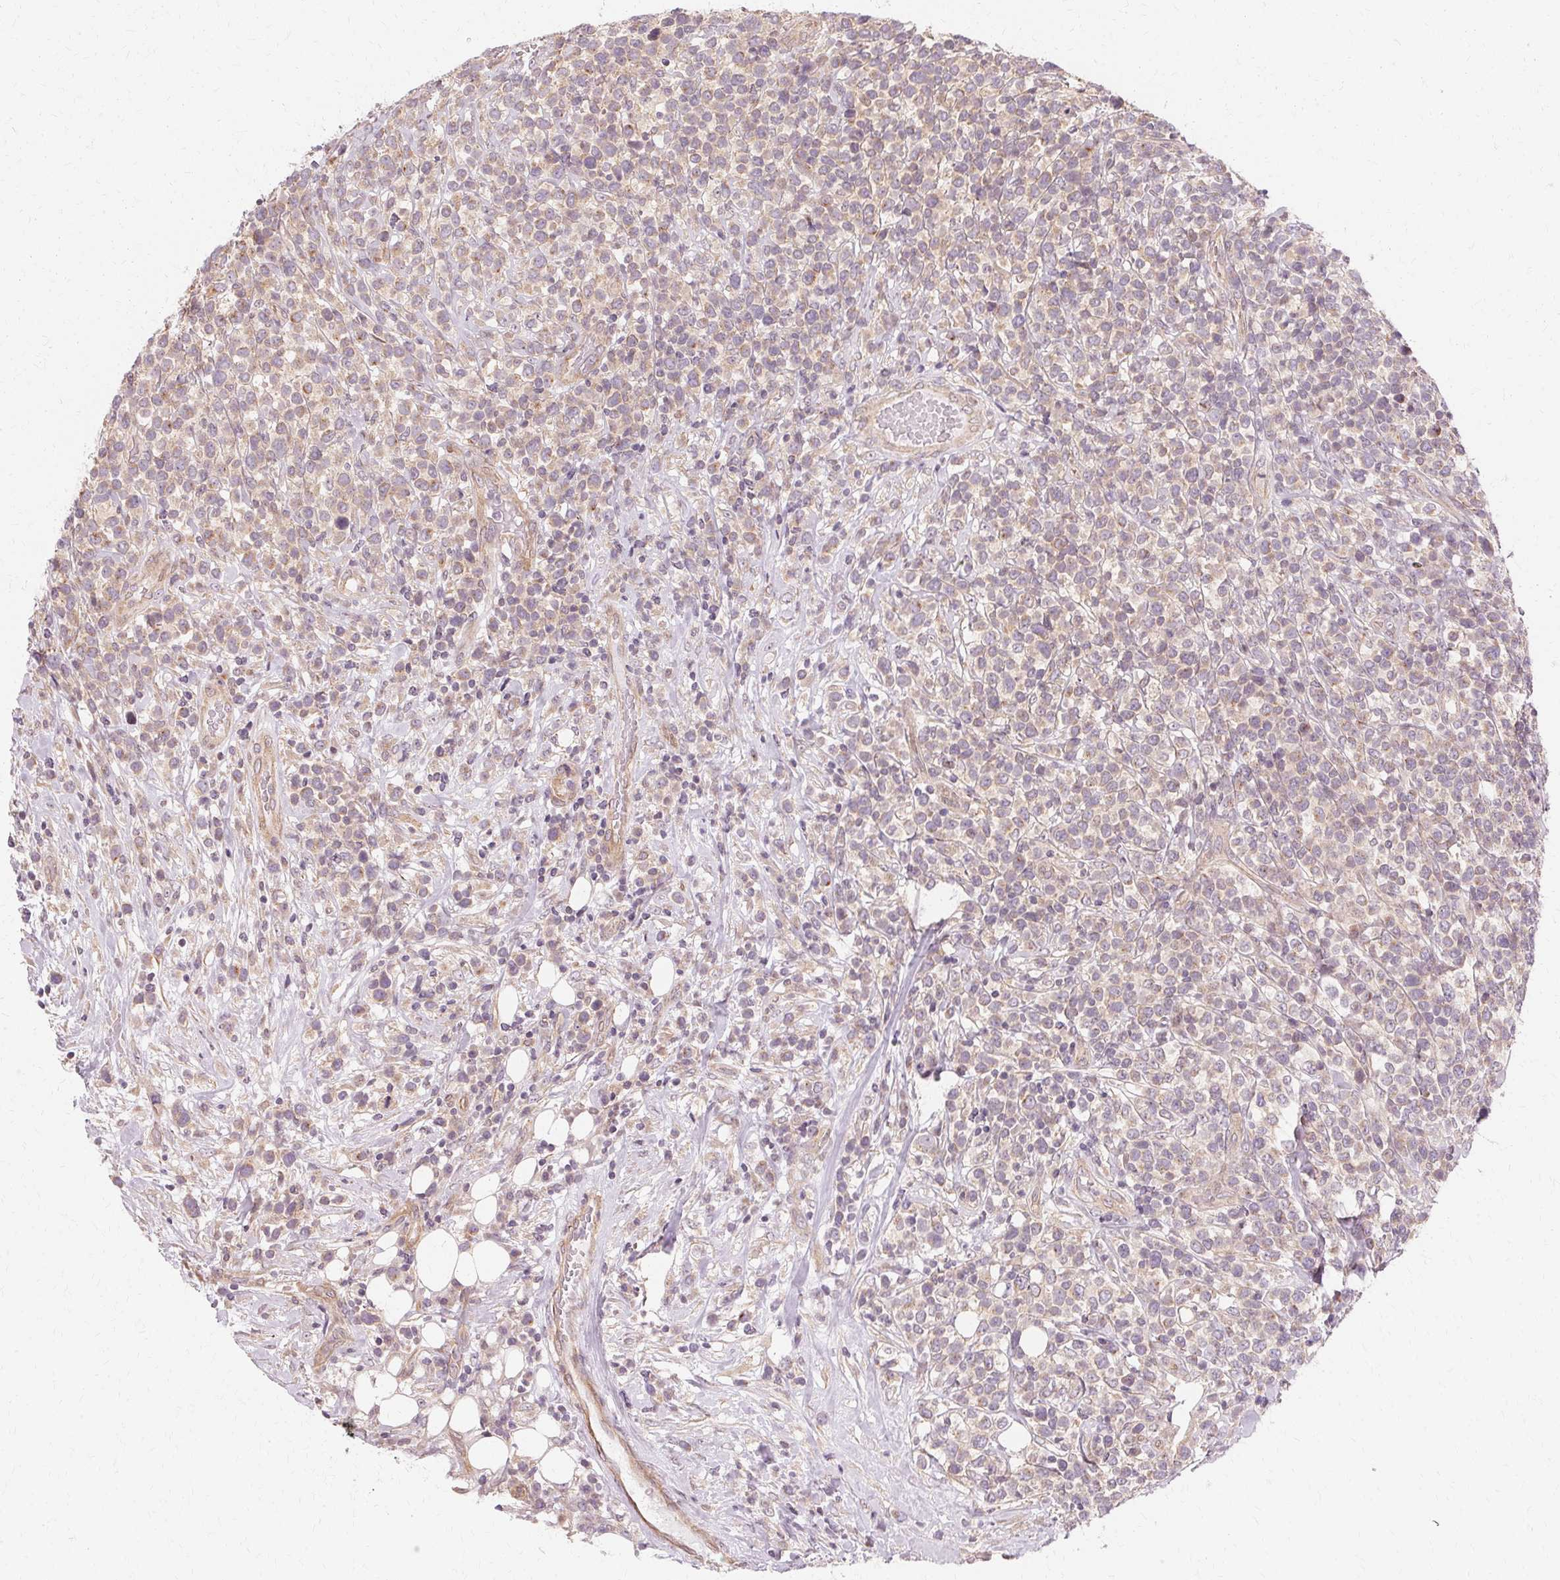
{"staining": {"intensity": "negative", "quantity": "none", "location": "none"}, "tissue": "lymphoma", "cell_type": "Tumor cells", "image_type": "cancer", "snomed": [{"axis": "morphology", "description": "Malignant lymphoma, non-Hodgkin's type, High grade"}, {"axis": "topography", "description": "Soft tissue"}], "caption": "Malignant lymphoma, non-Hodgkin's type (high-grade) was stained to show a protein in brown. There is no significant expression in tumor cells.", "gene": "USP8", "patient": {"sex": "female", "age": 56}}